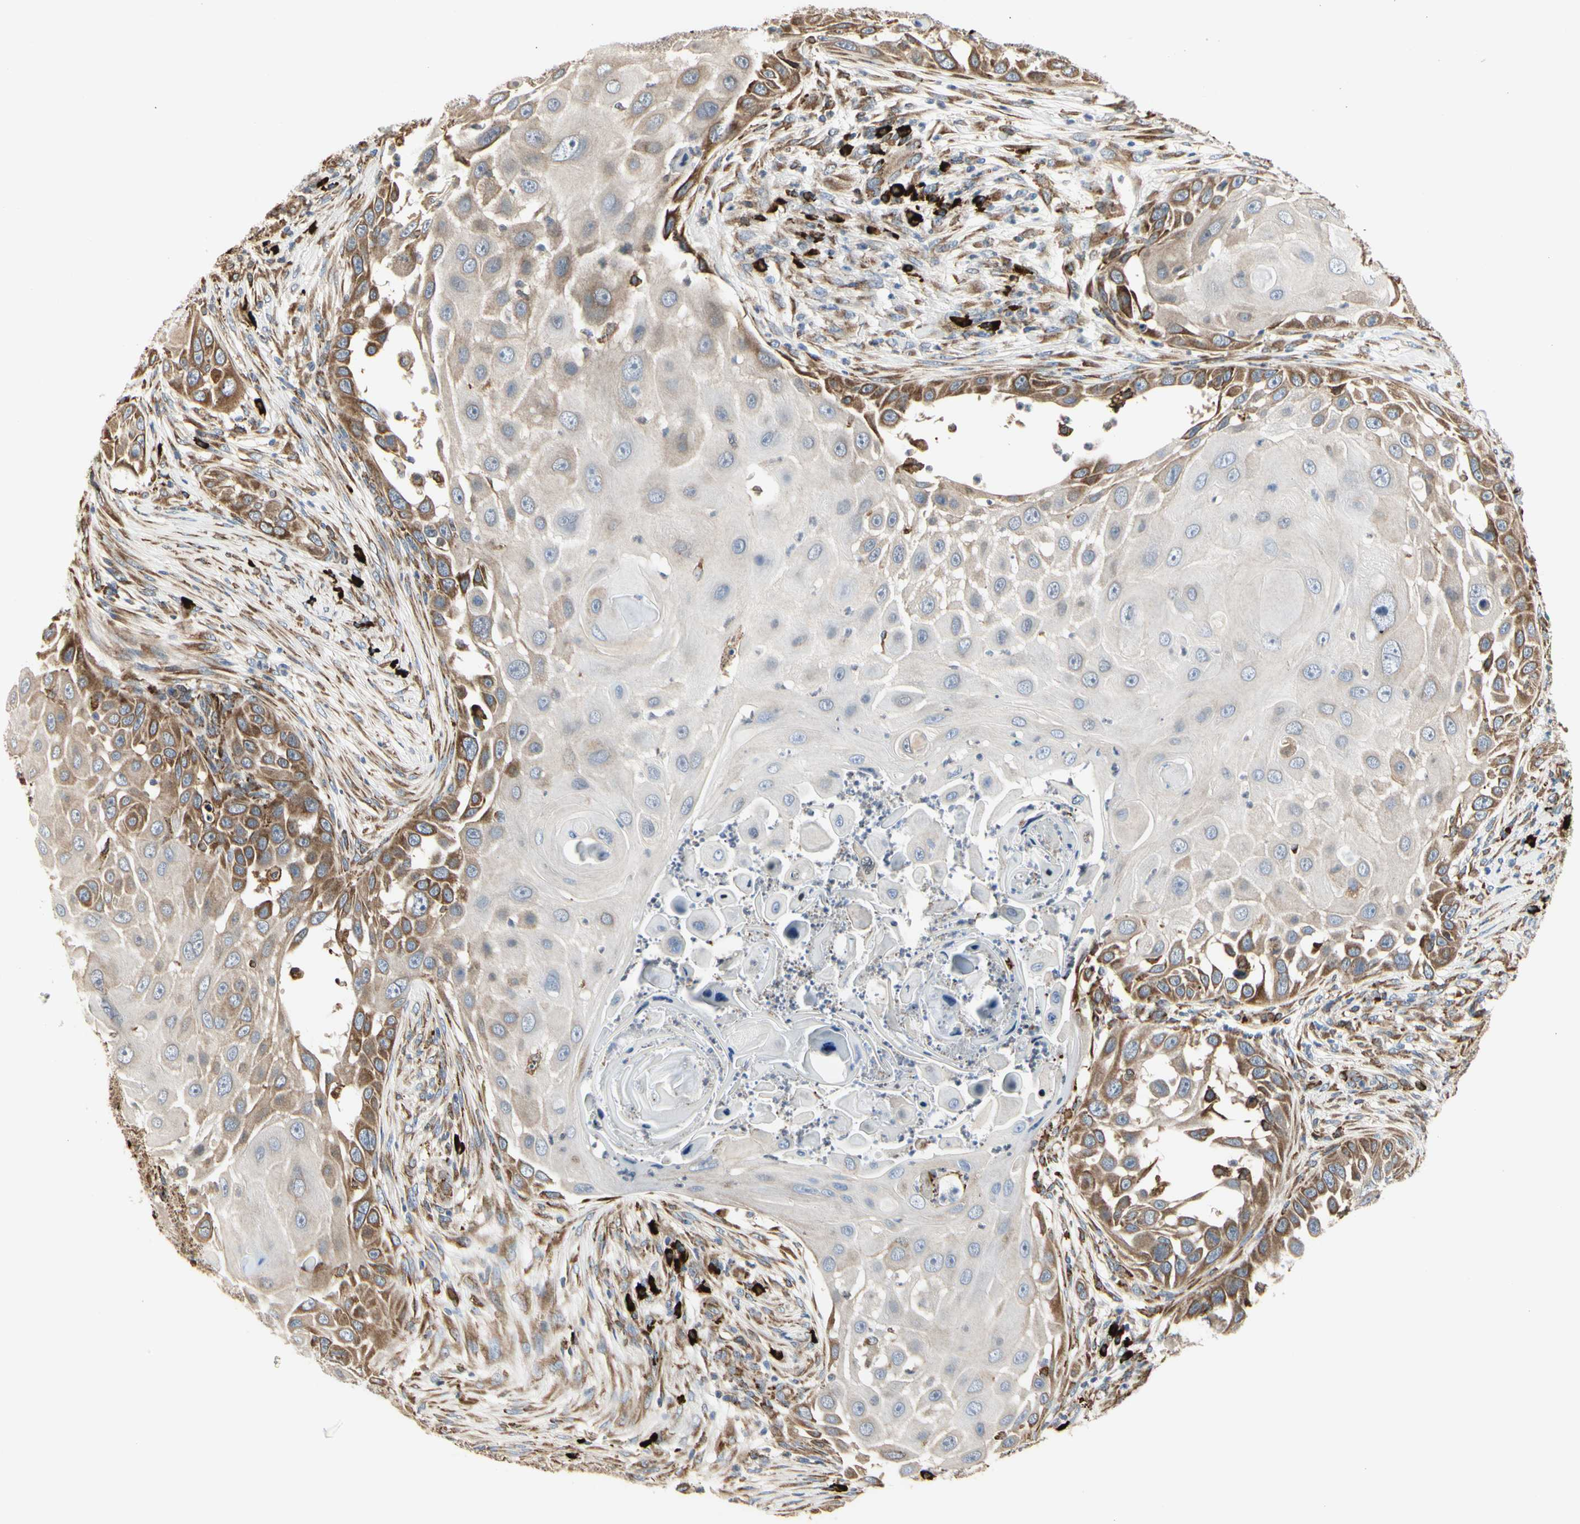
{"staining": {"intensity": "moderate", "quantity": "25%-75%", "location": "cytoplasmic/membranous"}, "tissue": "skin cancer", "cell_type": "Tumor cells", "image_type": "cancer", "snomed": [{"axis": "morphology", "description": "Squamous cell carcinoma, NOS"}, {"axis": "topography", "description": "Skin"}], "caption": "A photomicrograph of skin cancer (squamous cell carcinoma) stained for a protein exhibits moderate cytoplasmic/membranous brown staining in tumor cells.", "gene": "HSP90B1", "patient": {"sex": "female", "age": 44}}